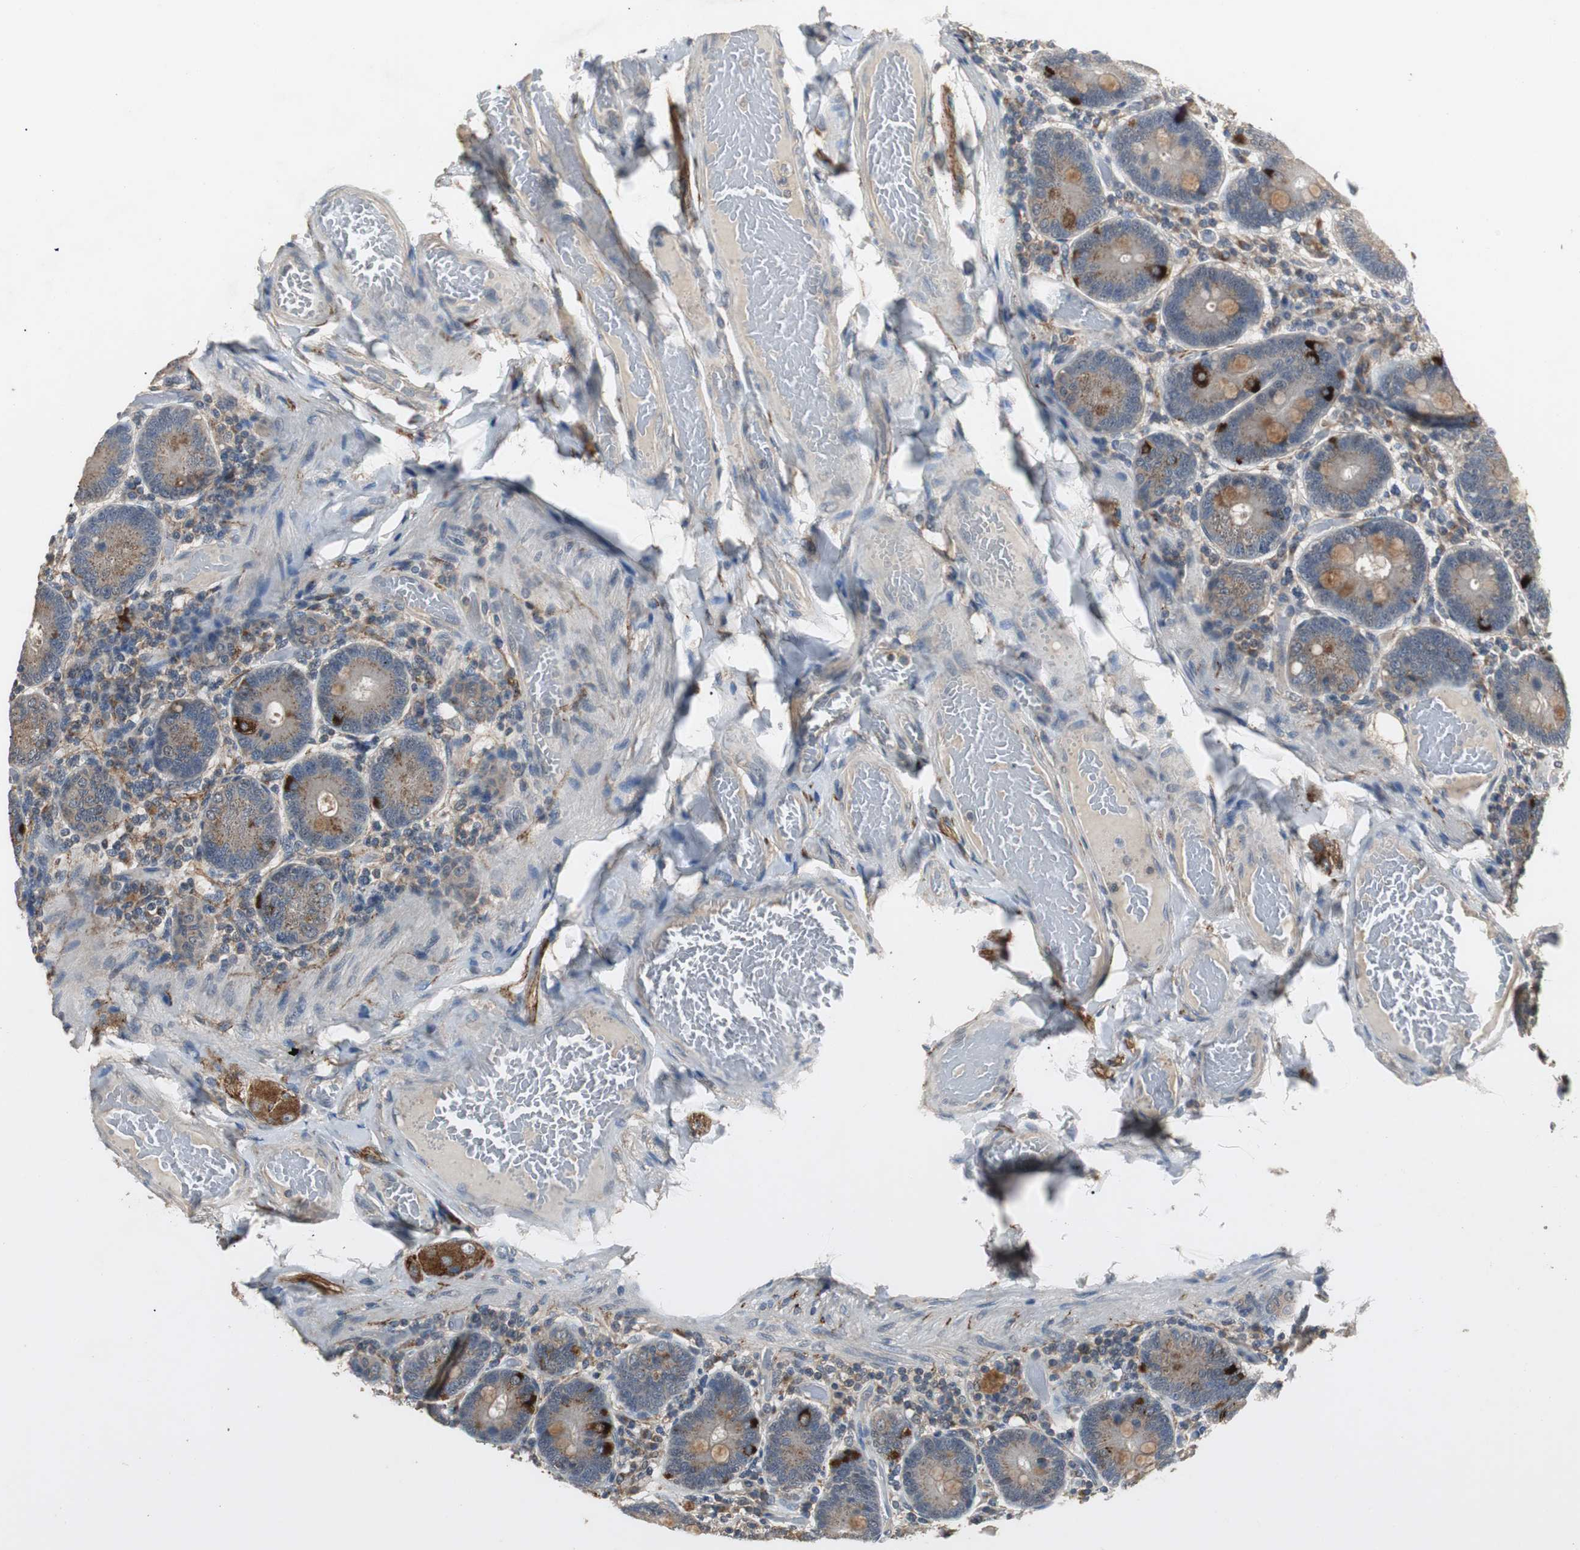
{"staining": {"intensity": "strong", "quantity": "<25%", "location": "cytoplasmic/membranous"}, "tissue": "duodenum", "cell_type": "Glandular cells", "image_type": "normal", "snomed": [{"axis": "morphology", "description": "Normal tissue, NOS"}, {"axis": "topography", "description": "Duodenum"}], "caption": "Duodenum stained with IHC exhibits strong cytoplasmic/membranous expression in approximately <25% of glandular cells. Immunohistochemistry stains the protein of interest in brown and the nuclei are stained blue.", "gene": "PTPRN2", "patient": {"sex": "male", "age": 66}}